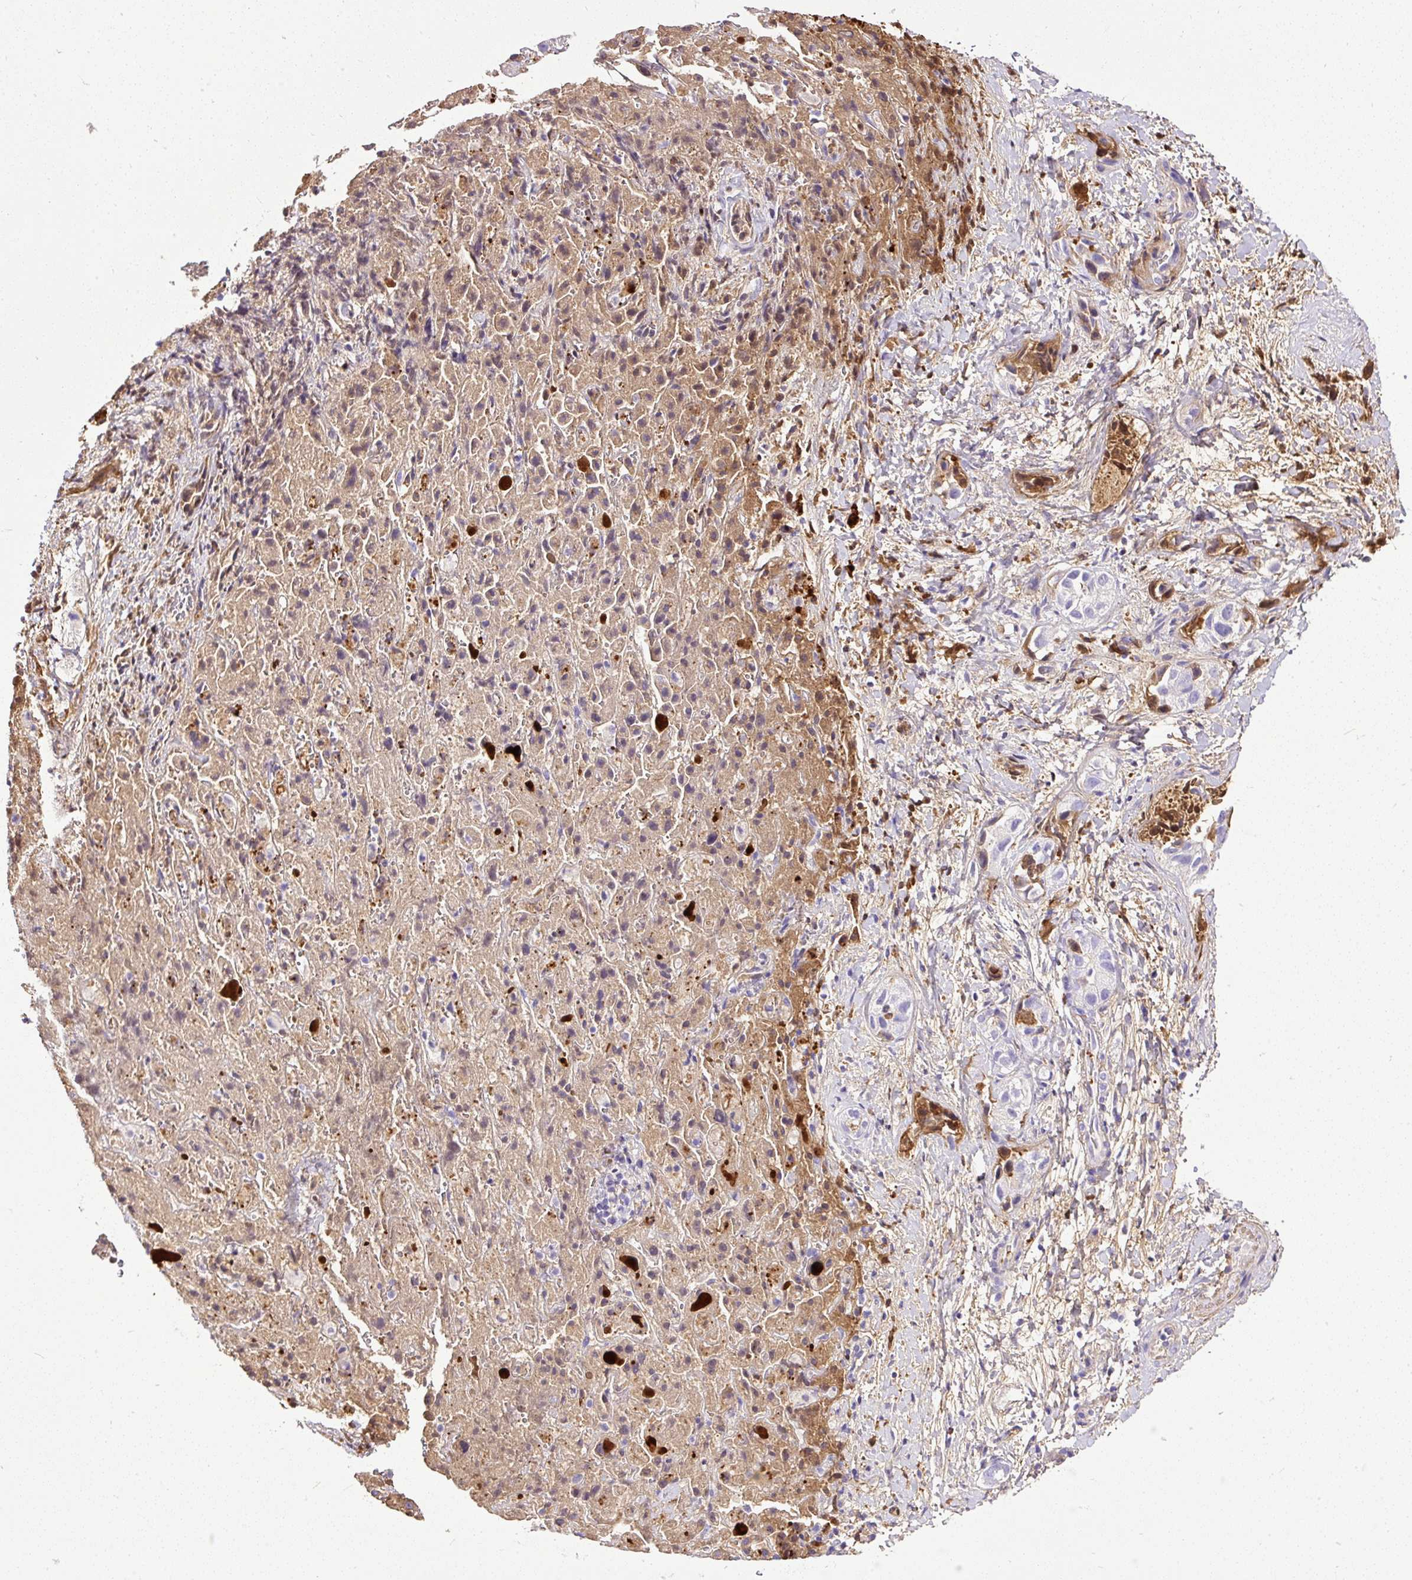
{"staining": {"intensity": "weak", "quantity": ">75%", "location": "cytoplasmic/membranous"}, "tissue": "liver cancer", "cell_type": "Tumor cells", "image_type": "cancer", "snomed": [{"axis": "morphology", "description": "Cholangiocarcinoma"}, {"axis": "topography", "description": "Liver"}], "caption": "High-magnification brightfield microscopy of liver cholangiocarcinoma stained with DAB (brown) and counterstained with hematoxylin (blue). tumor cells exhibit weak cytoplasmic/membranous staining is present in approximately>75% of cells.", "gene": "CLEC3B", "patient": {"sex": "female", "age": 52}}